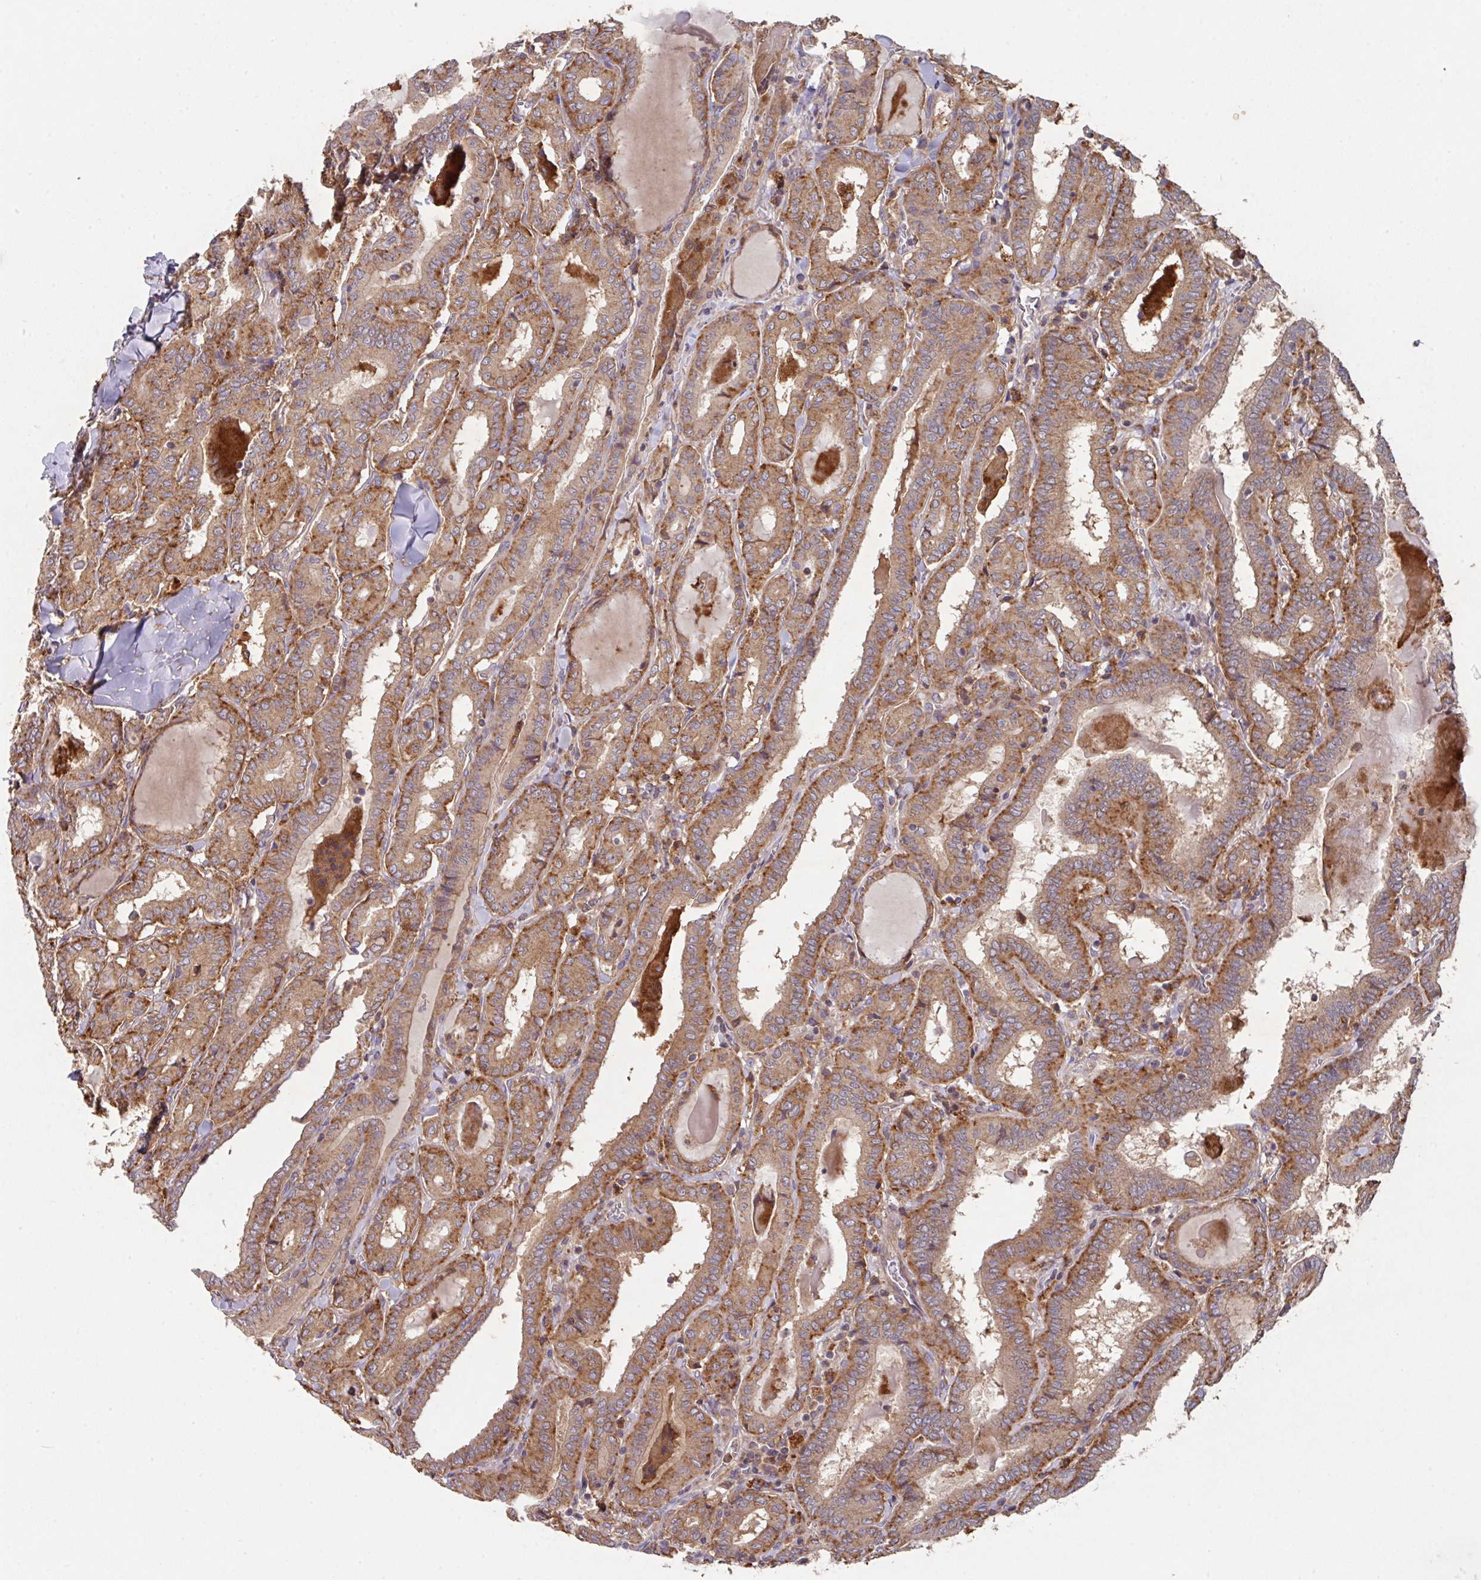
{"staining": {"intensity": "moderate", "quantity": ">75%", "location": "cytoplasmic/membranous"}, "tissue": "thyroid cancer", "cell_type": "Tumor cells", "image_type": "cancer", "snomed": [{"axis": "morphology", "description": "Papillary adenocarcinoma, NOS"}, {"axis": "topography", "description": "Thyroid gland"}], "caption": "High-power microscopy captured an immunohistochemistry (IHC) micrograph of papillary adenocarcinoma (thyroid), revealing moderate cytoplasmic/membranous expression in about >75% of tumor cells.", "gene": "TRIM14", "patient": {"sex": "female", "age": 72}}